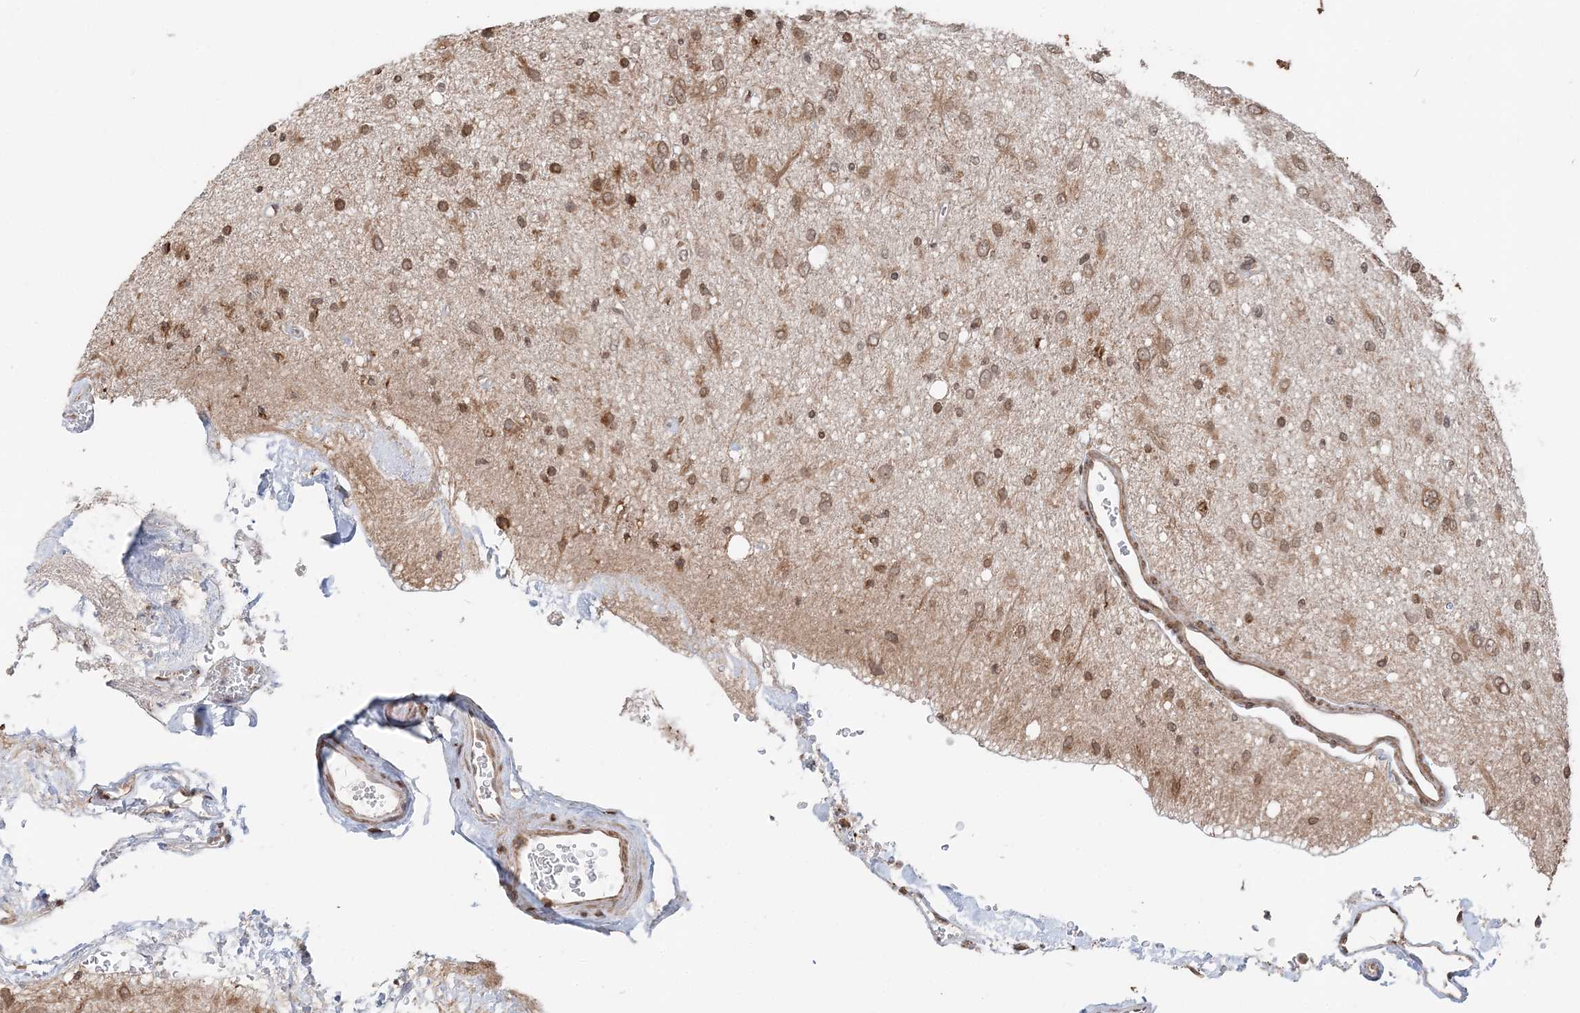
{"staining": {"intensity": "moderate", "quantity": ">75%", "location": "cytoplasmic/membranous,nuclear"}, "tissue": "glioma", "cell_type": "Tumor cells", "image_type": "cancer", "snomed": [{"axis": "morphology", "description": "Glioma, malignant, Low grade"}, {"axis": "topography", "description": "Brain"}], "caption": "Low-grade glioma (malignant) was stained to show a protein in brown. There is medium levels of moderate cytoplasmic/membranous and nuclear expression in about >75% of tumor cells. The protein is shown in brown color, while the nuclei are stained blue.", "gene": "TMED10", "patient": {"sex": "male", "age": 77}}